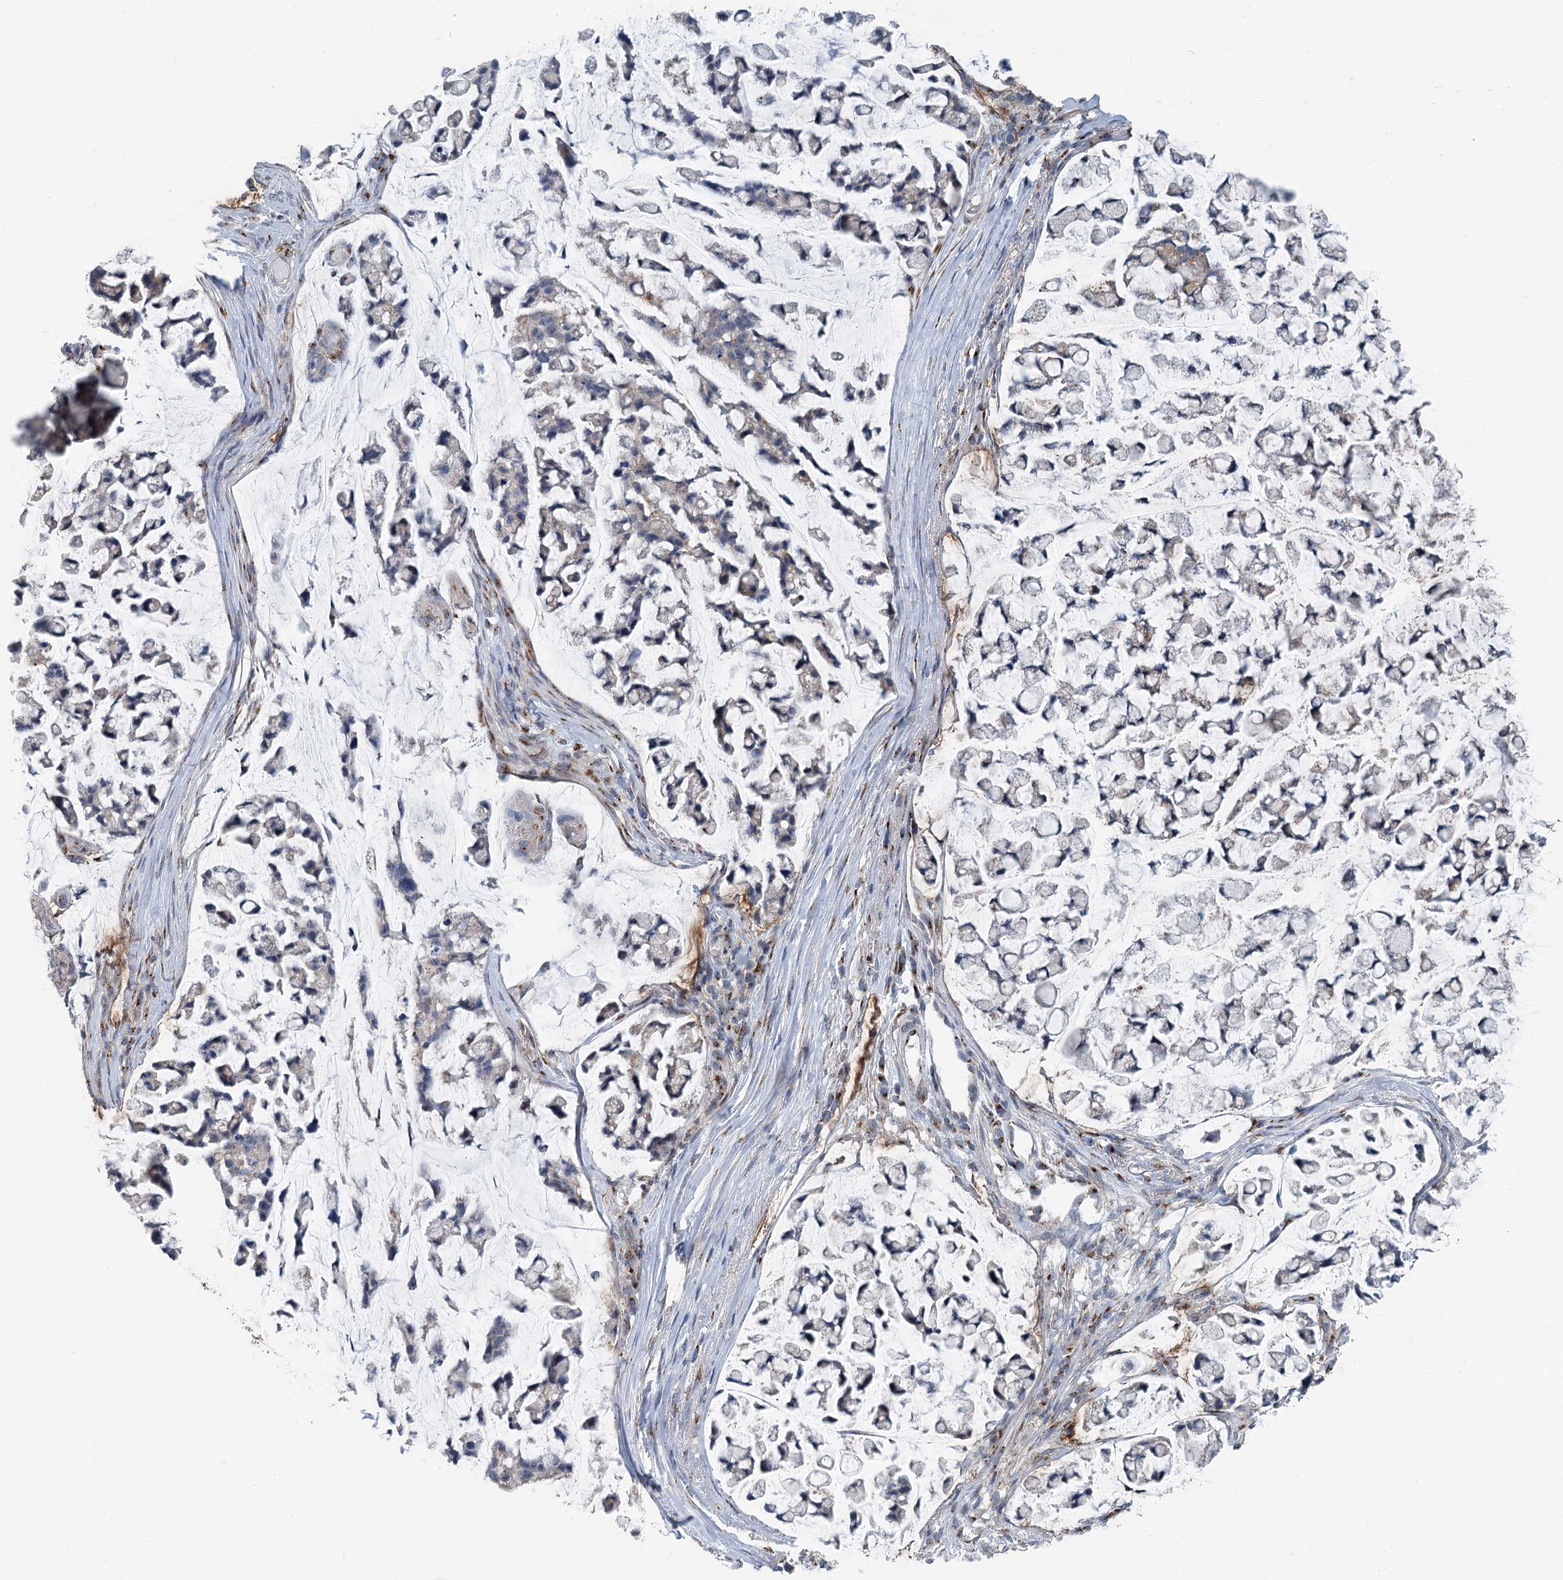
{"staining": {"intensity": "negative", "quantity": "none", "location": "none"}, "tissue": "stomach cancer", "cell_type": "Tumor cells", "image_type": "cancer", "snomed": [{"axis": "morphology", "description": "Adenocarcinoma, NOS"}, {"axis": "topography", "description": "Stomach, lower"}], "caption": "Immunohistochemistry (IHC) micrograph of neoplastic tissue: human adenocarcinoma (stomach) stained with DAB (3,3'-diaminobenzidine) displays no significant protein expression in tumor cells. Brightfield microscopy of IHC stained with DAB (3,3'-diaminobenzidine) (brown) and hematoxylin (blue), captured at high magnification.", "gene": "ITIH5", "patient": {"sex": "male", "age": 67}}